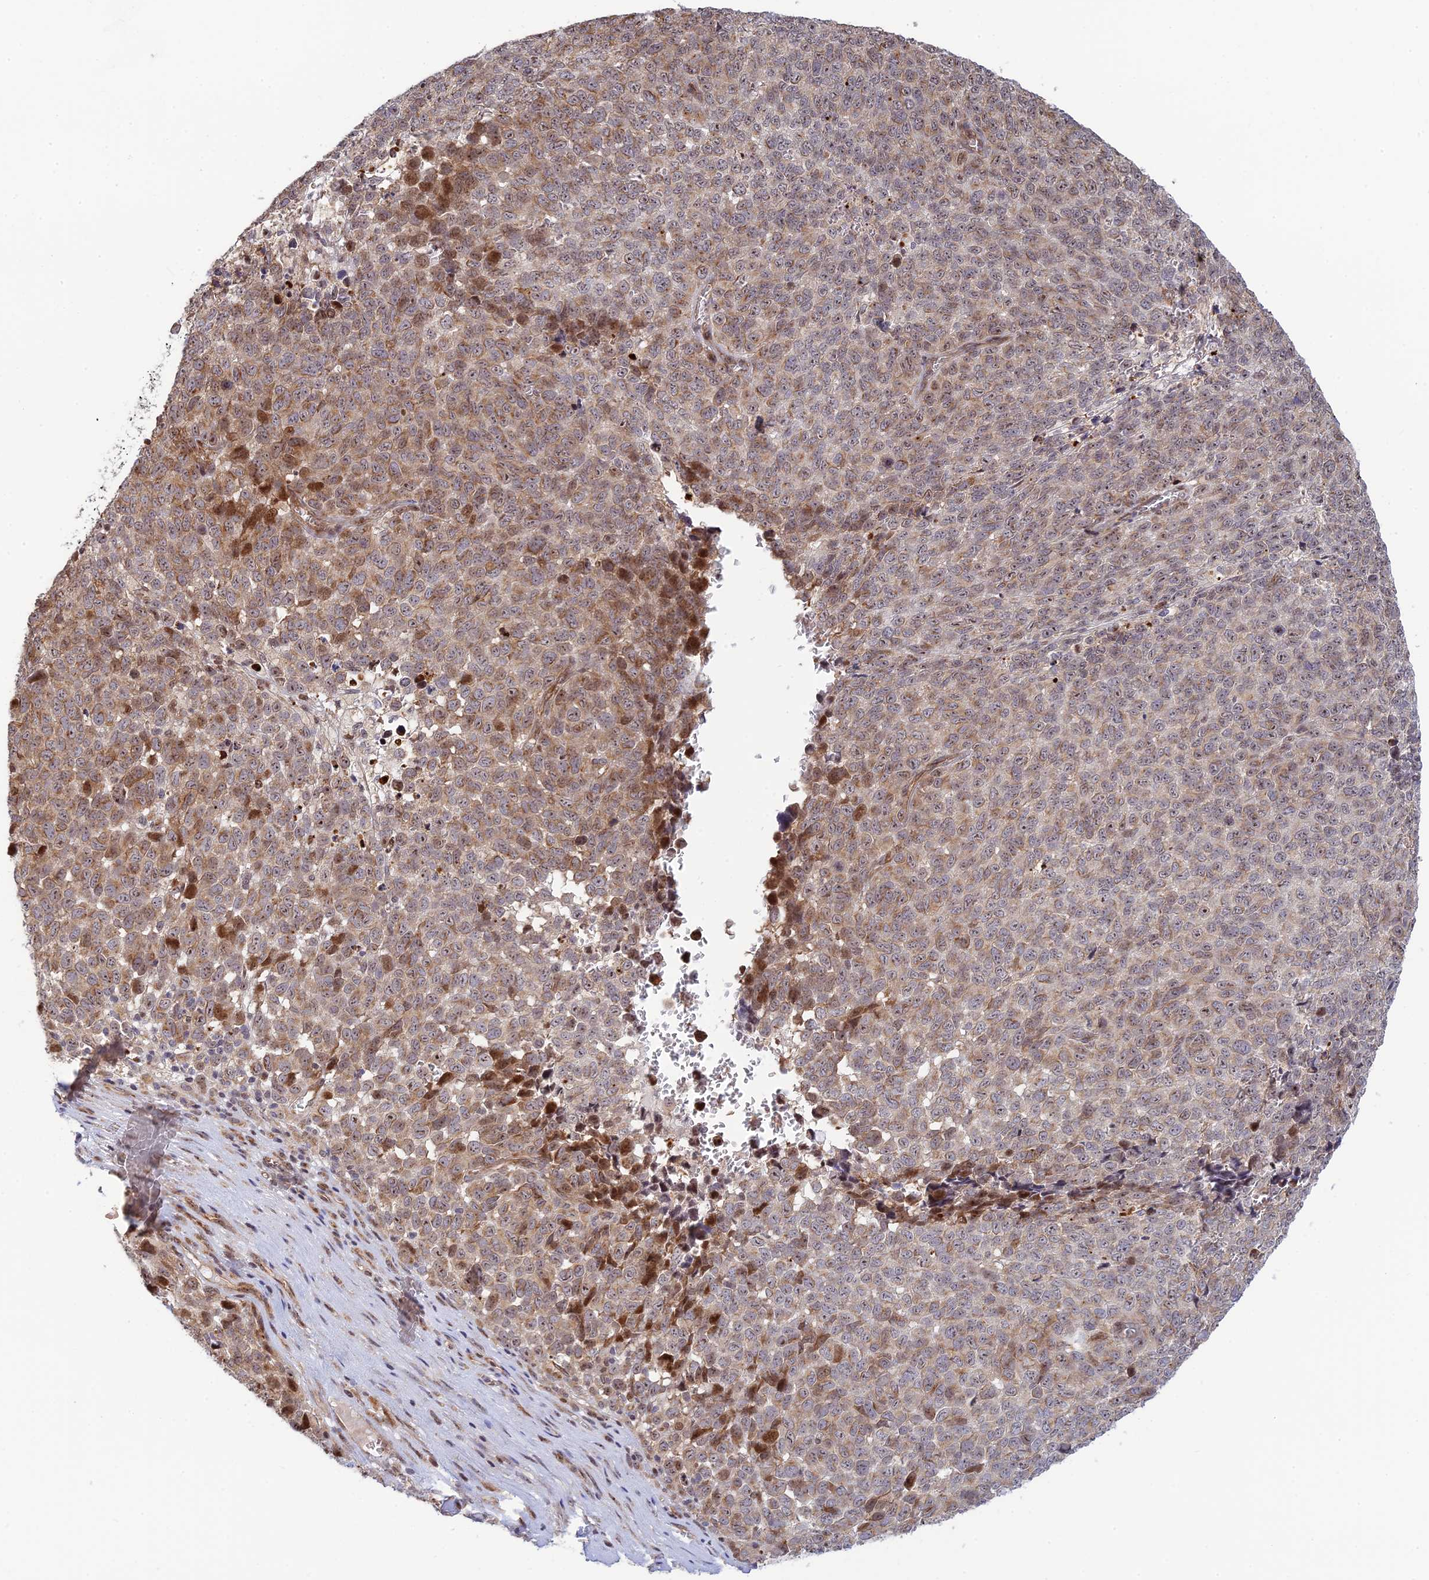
{"staining": {"intensity": "moderate", "quantity": "25%-75%", "location": "cytoplasmic/membranous,nuclear"}, "tissue": "melanoma", "cell_type": "Tumor cells", "image_type": "cancer", "snomed": [{"axis": "morphology", "description": "Malignant melanoma, NOS"}, {"axis": "topography", "description": "Nose, NOS"}], "caption": "Melanoma tissue displays moderate cytoplasmic/membranous and nuclear staining in about 25%-75% of tumor cells", "gene": "UFSP2", "patient": {"sex": "female", "age": 48}}